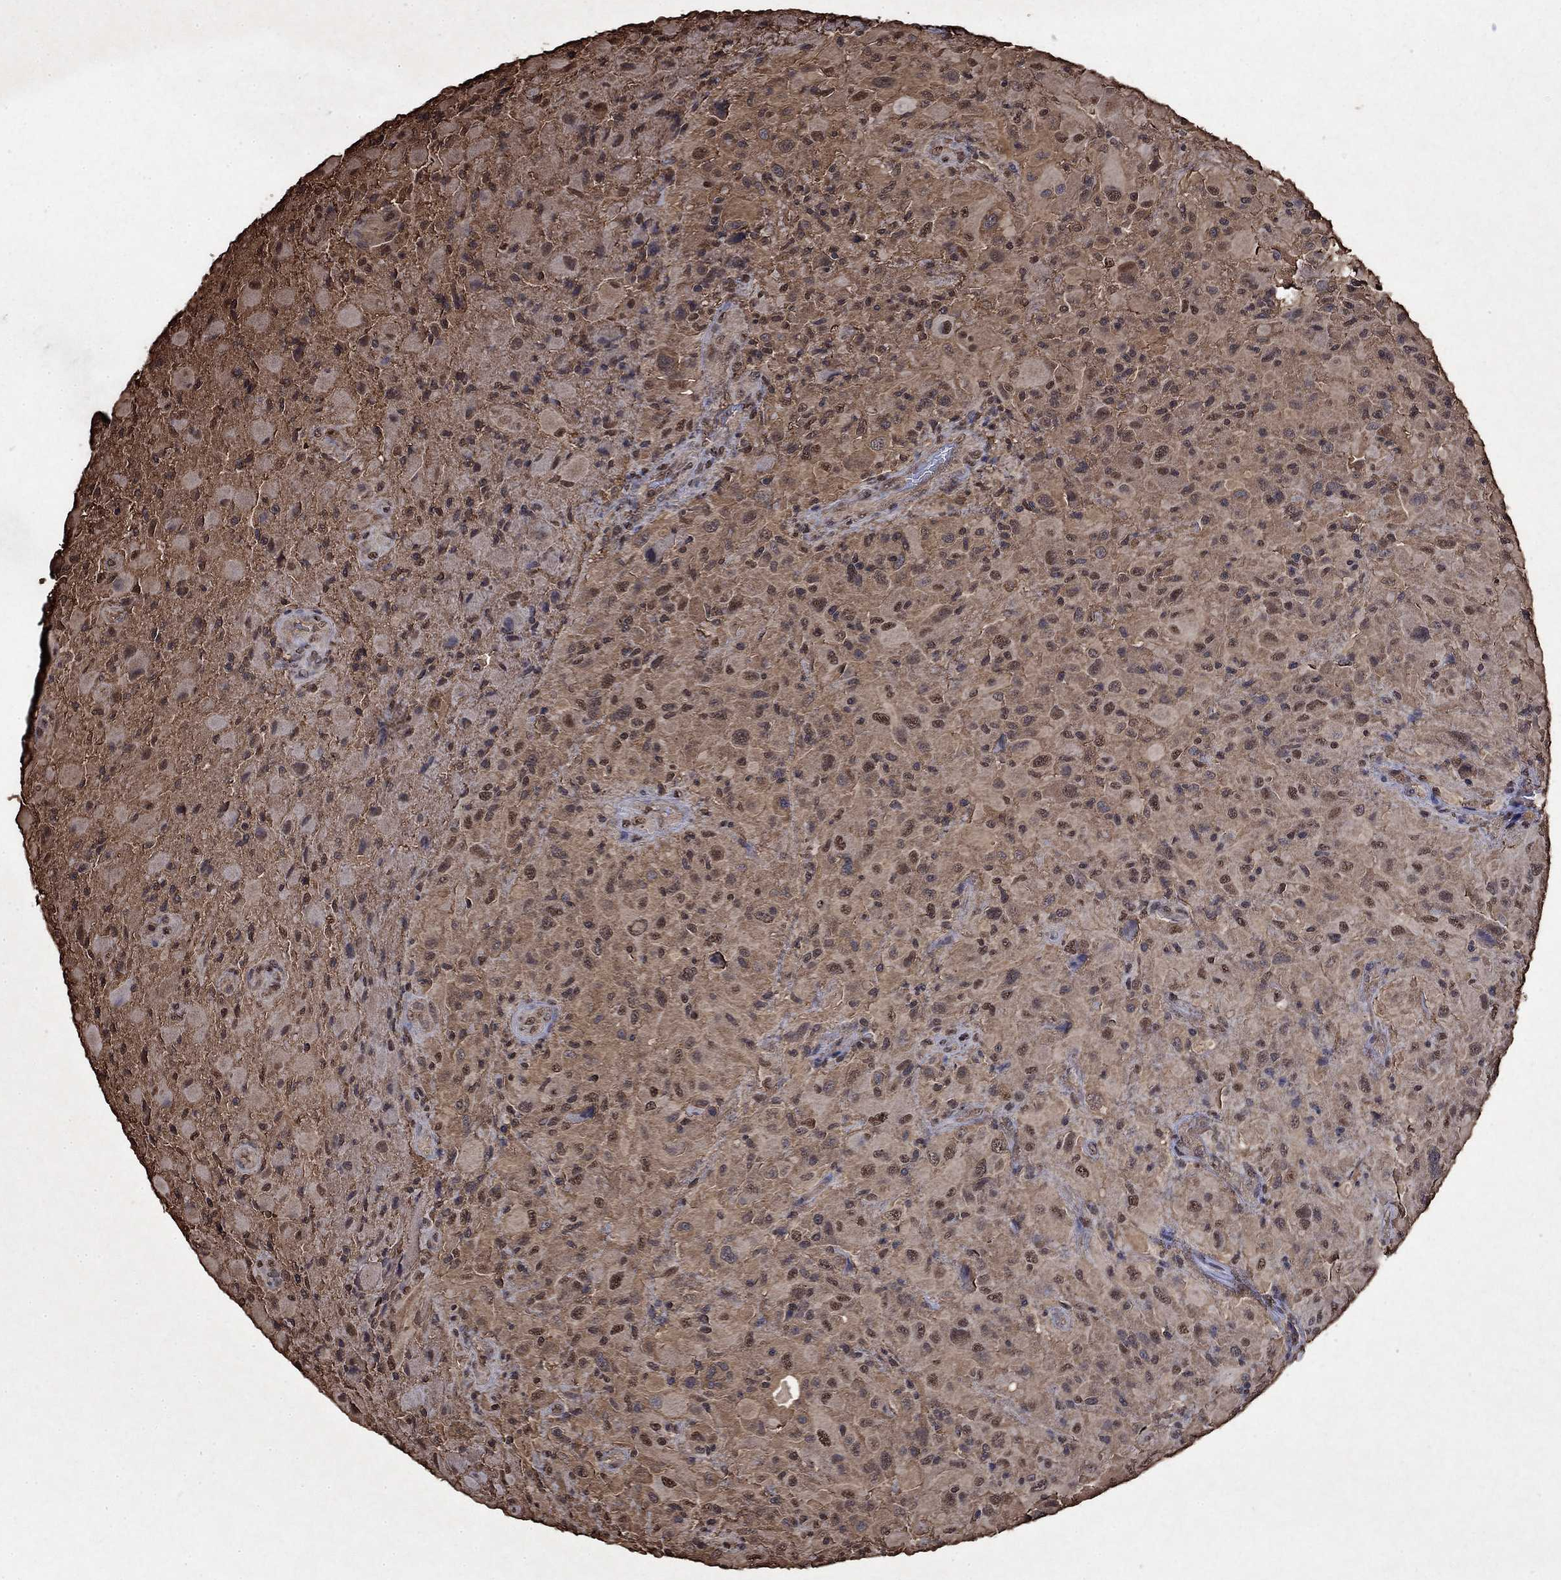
{"staining": {"intensity": "weak", "quantity": "25%-75%", "location": "nuclear"}, "tissue": "glioma", "cell_type": "Tumor cells", "image_type": "cancer", "snomed": [{"axis": "morphology", "description": "Glioma, malignant, High grade"}, {"axis": "topography", "description": "Cerebral cortex"}], "caption": "The micrograph exhibits a brown stain indicating the presence of a protein in the nuclear of tumor cells in malignant glioma (high-grade). Immunohistochemistry stains the protein in brown and the nuclei are stained blue.", "gene": "GAPDH", "patient": {"sex": "male", "age": 35}}